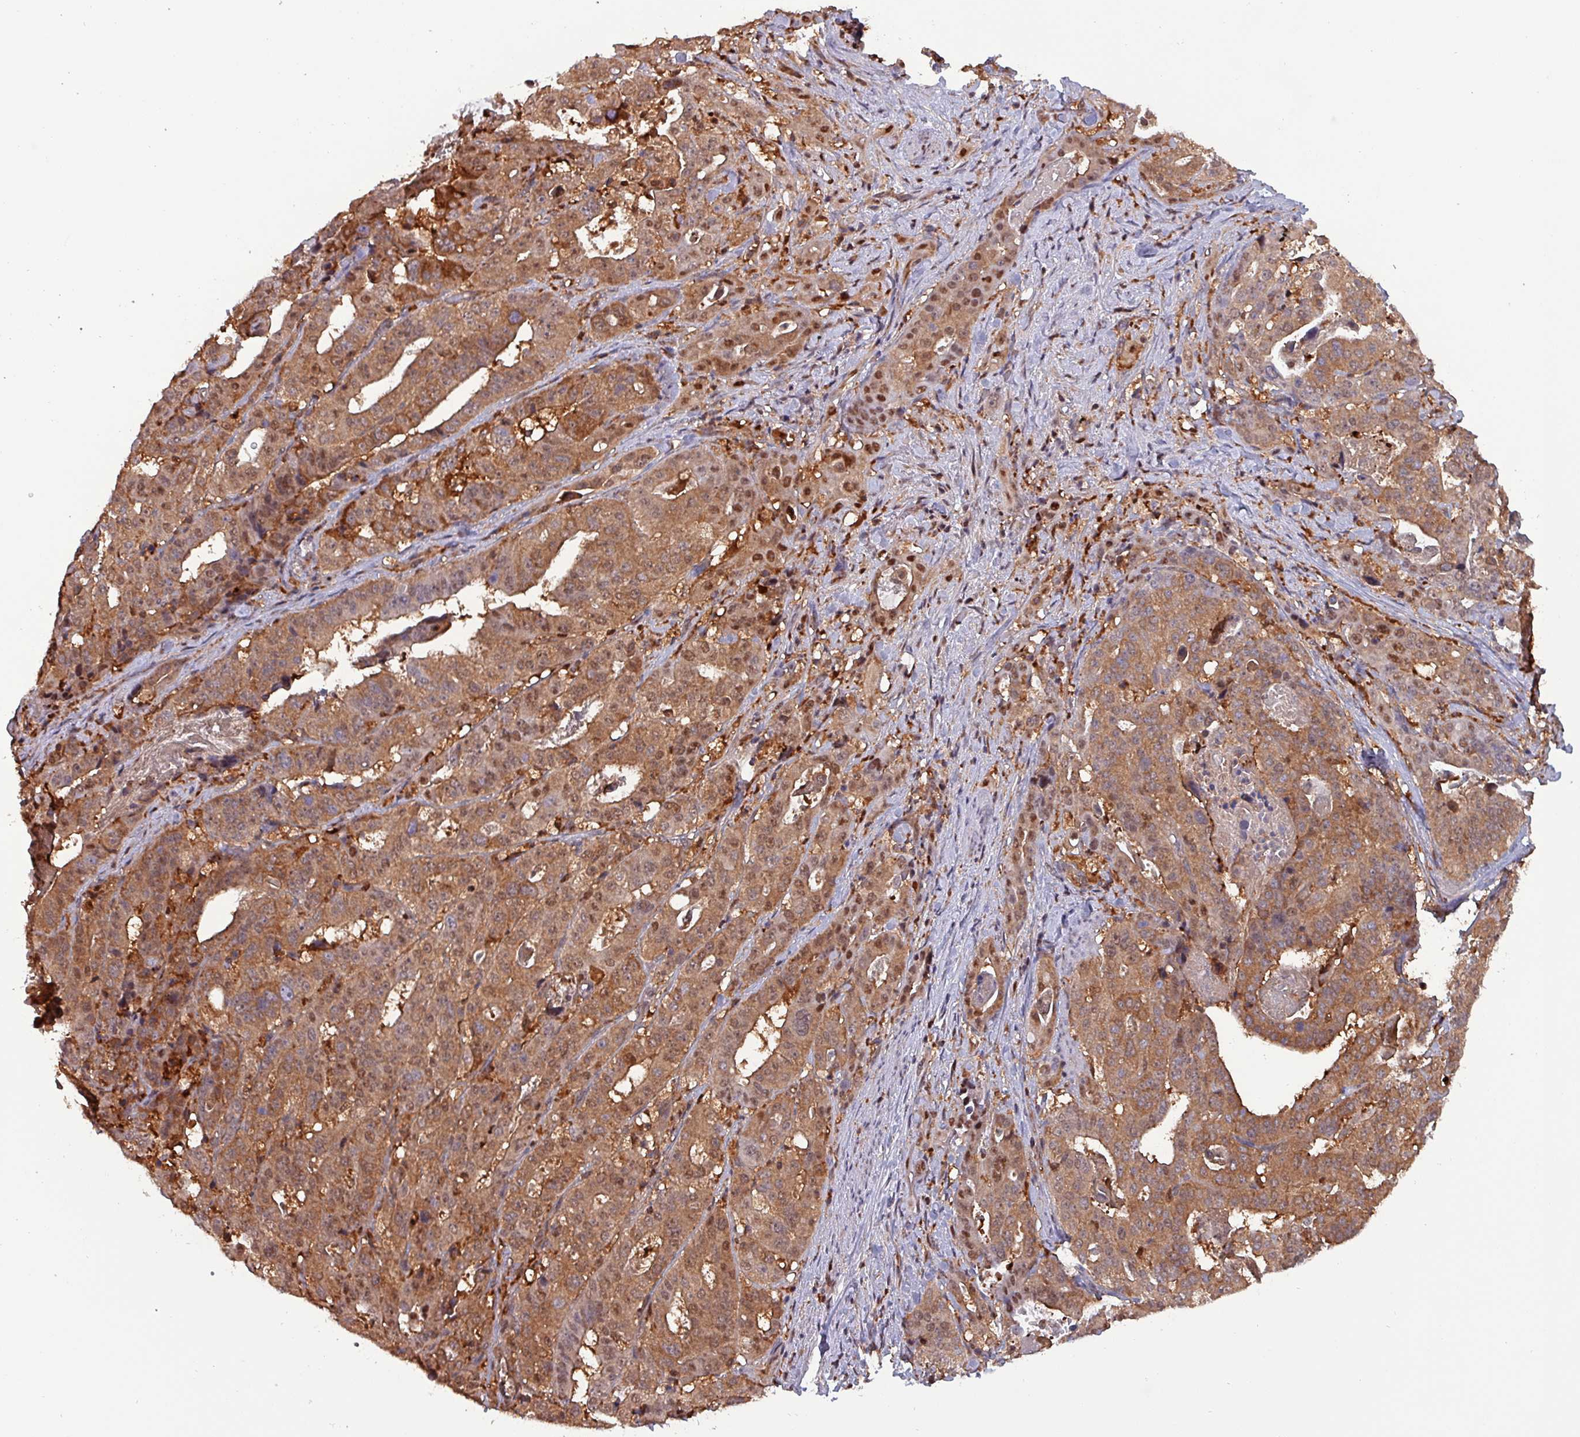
{"staining": {"intensity": "moderate", "quantity": ">75%", "location": "cytoplasmic/membranous,nuclear"}, "tissue": "stomach cancer", "cell_type": "Tumor cells", "image_type": "cancer", "snomed": [{"axis": "morphology", "description": "Adenocarcinoma, NOS"}, {"axis": "topography", "description": "Stomach"}], "caption": "A photomicrograph of human stomach adenocarcinoma stained for a protein shows moderate cytoplasmic/membranous and nuclear brown staining in tumor cells.", "gene": "PSMB8", "patient": {"sex": "male", "age": 48}}